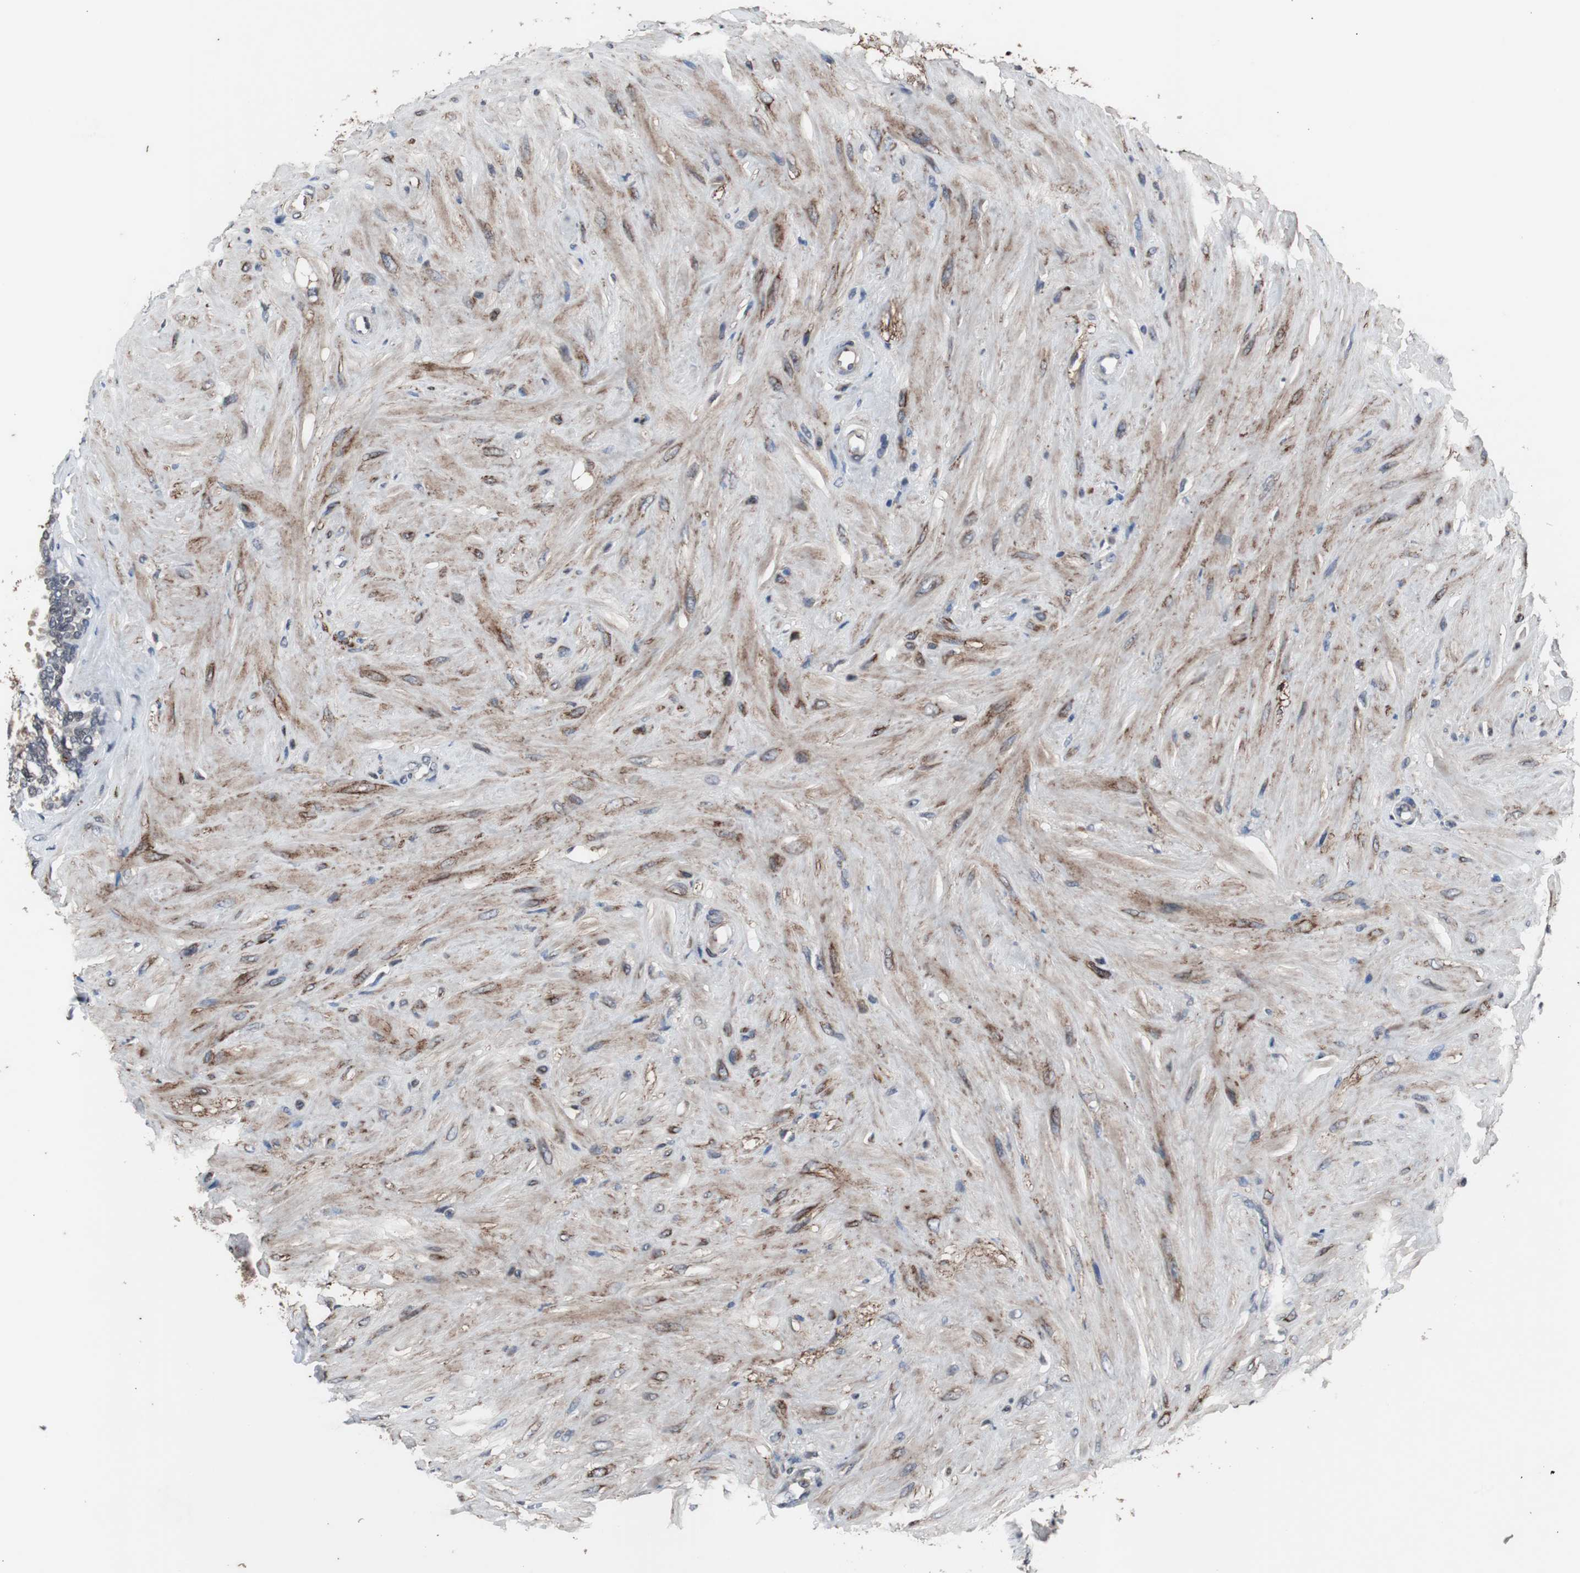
{"staining": {"intensity": "weak", "quantity": "<25%", "location": "cytoplasmic/membranous"}, "tissue": "seminal vesicle", "cell_type": "Glandular cells", "image_type": "normal", "snomed": [{"axis": "morphology", "description": "Normal tissue, NOS"}, {"axis": "topography", "description": "Seminal veicle"}], "caption": "Immunohistochemistry histopathology image of unremarkable seminal vesicle stained for a protein (brown), which reveals no staining in glandular cells. (DAB IHC visualized using brightfield microscopy, high magnification).", "gene": "CRADD", "patient": {"sex": "male", "age": 61}}